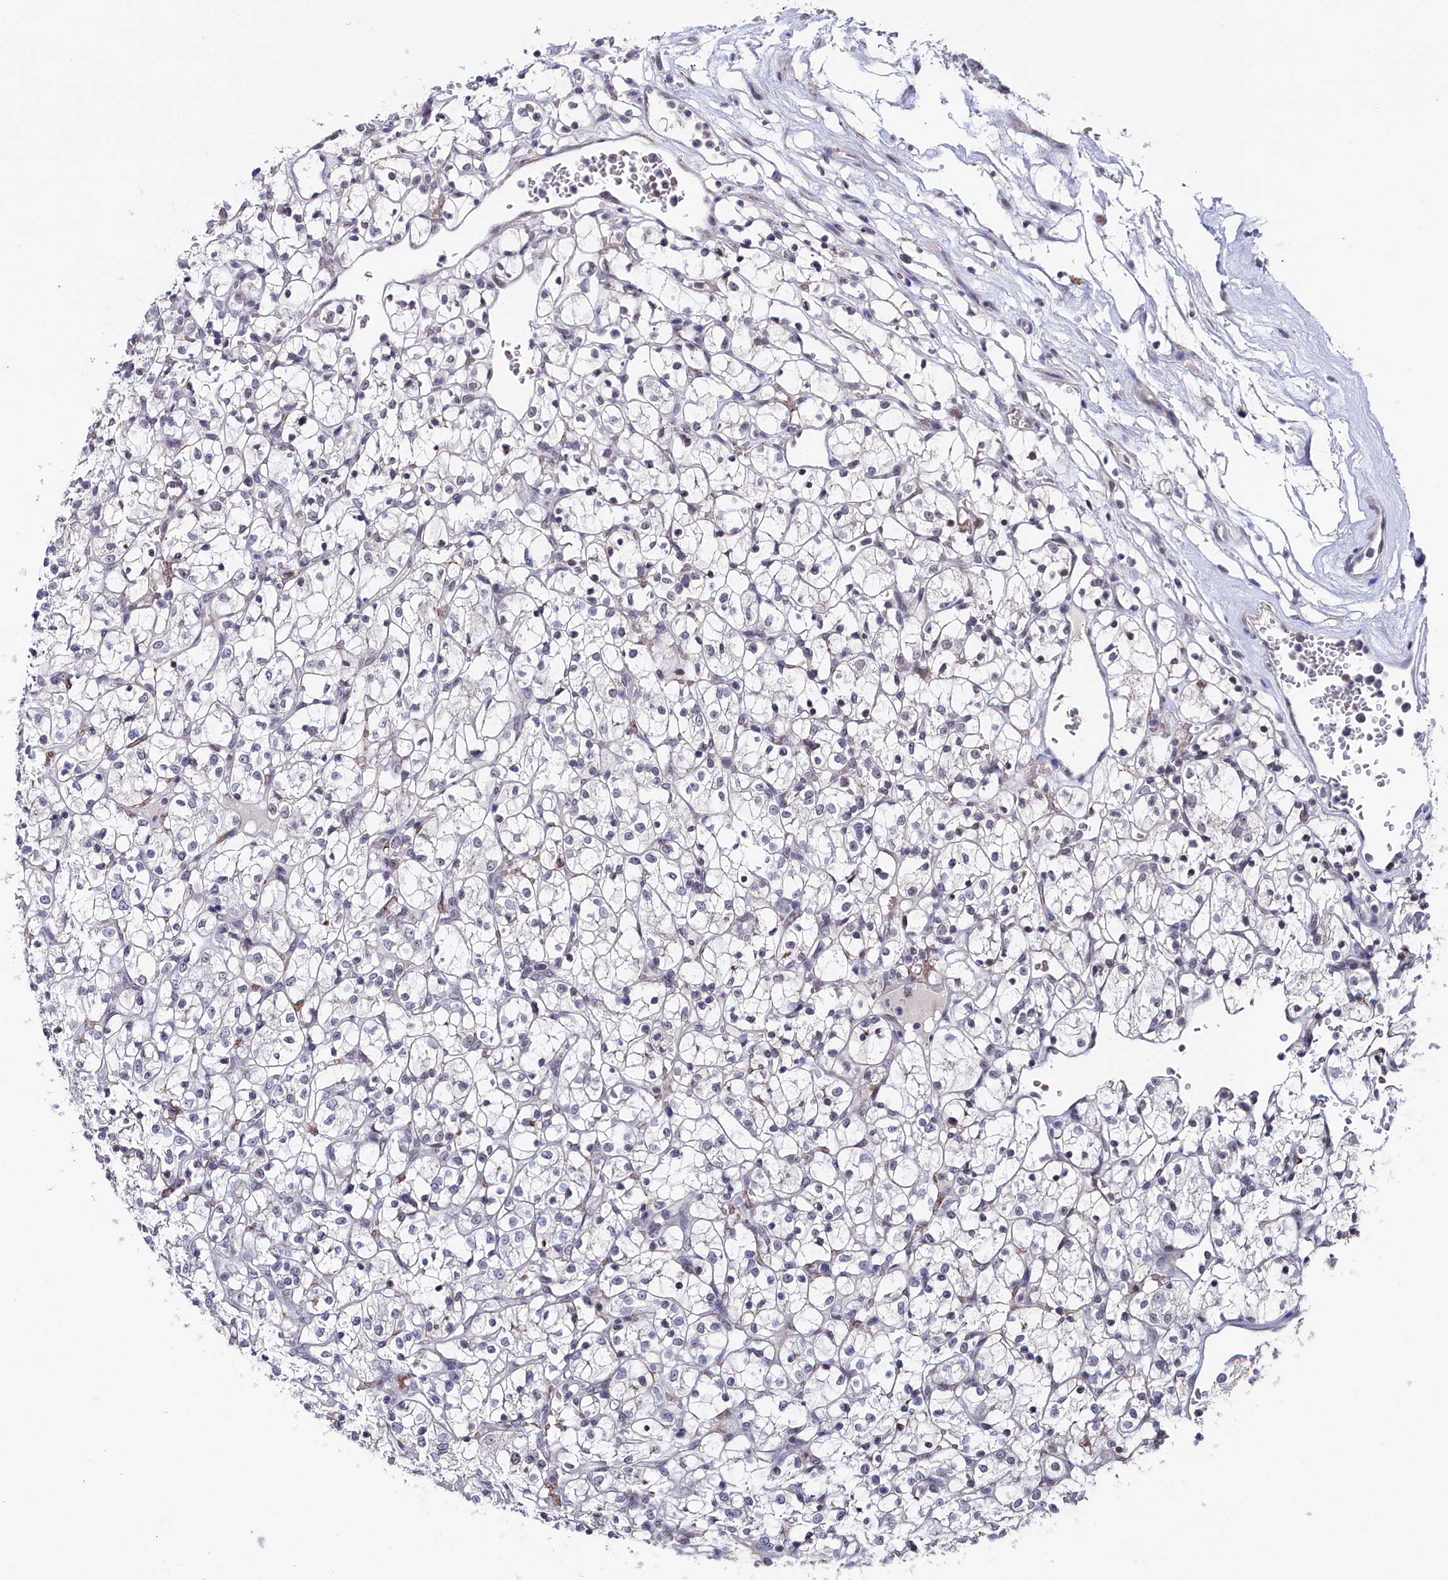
{"staining": {"intensity": "negative", "quantity": "none", "location": "none"}, "tissue": "renal cancer", "cell_type": "Tumor cells", "image_type": "cancer", "snomed": [{"axis": "morphology", "description": "Adenocarcinoma, NOS"}, {"axis": "topography", "description": "Kidney"}], "caption": "A high-resolution histopathology image shows immunohistochemistry (IHC) staining of adenocarcinoma (renal), which reveals no significant positivity in tumor cells.", "gene": "TIGD4", "patient": {"sex": "female", "age": 69}}